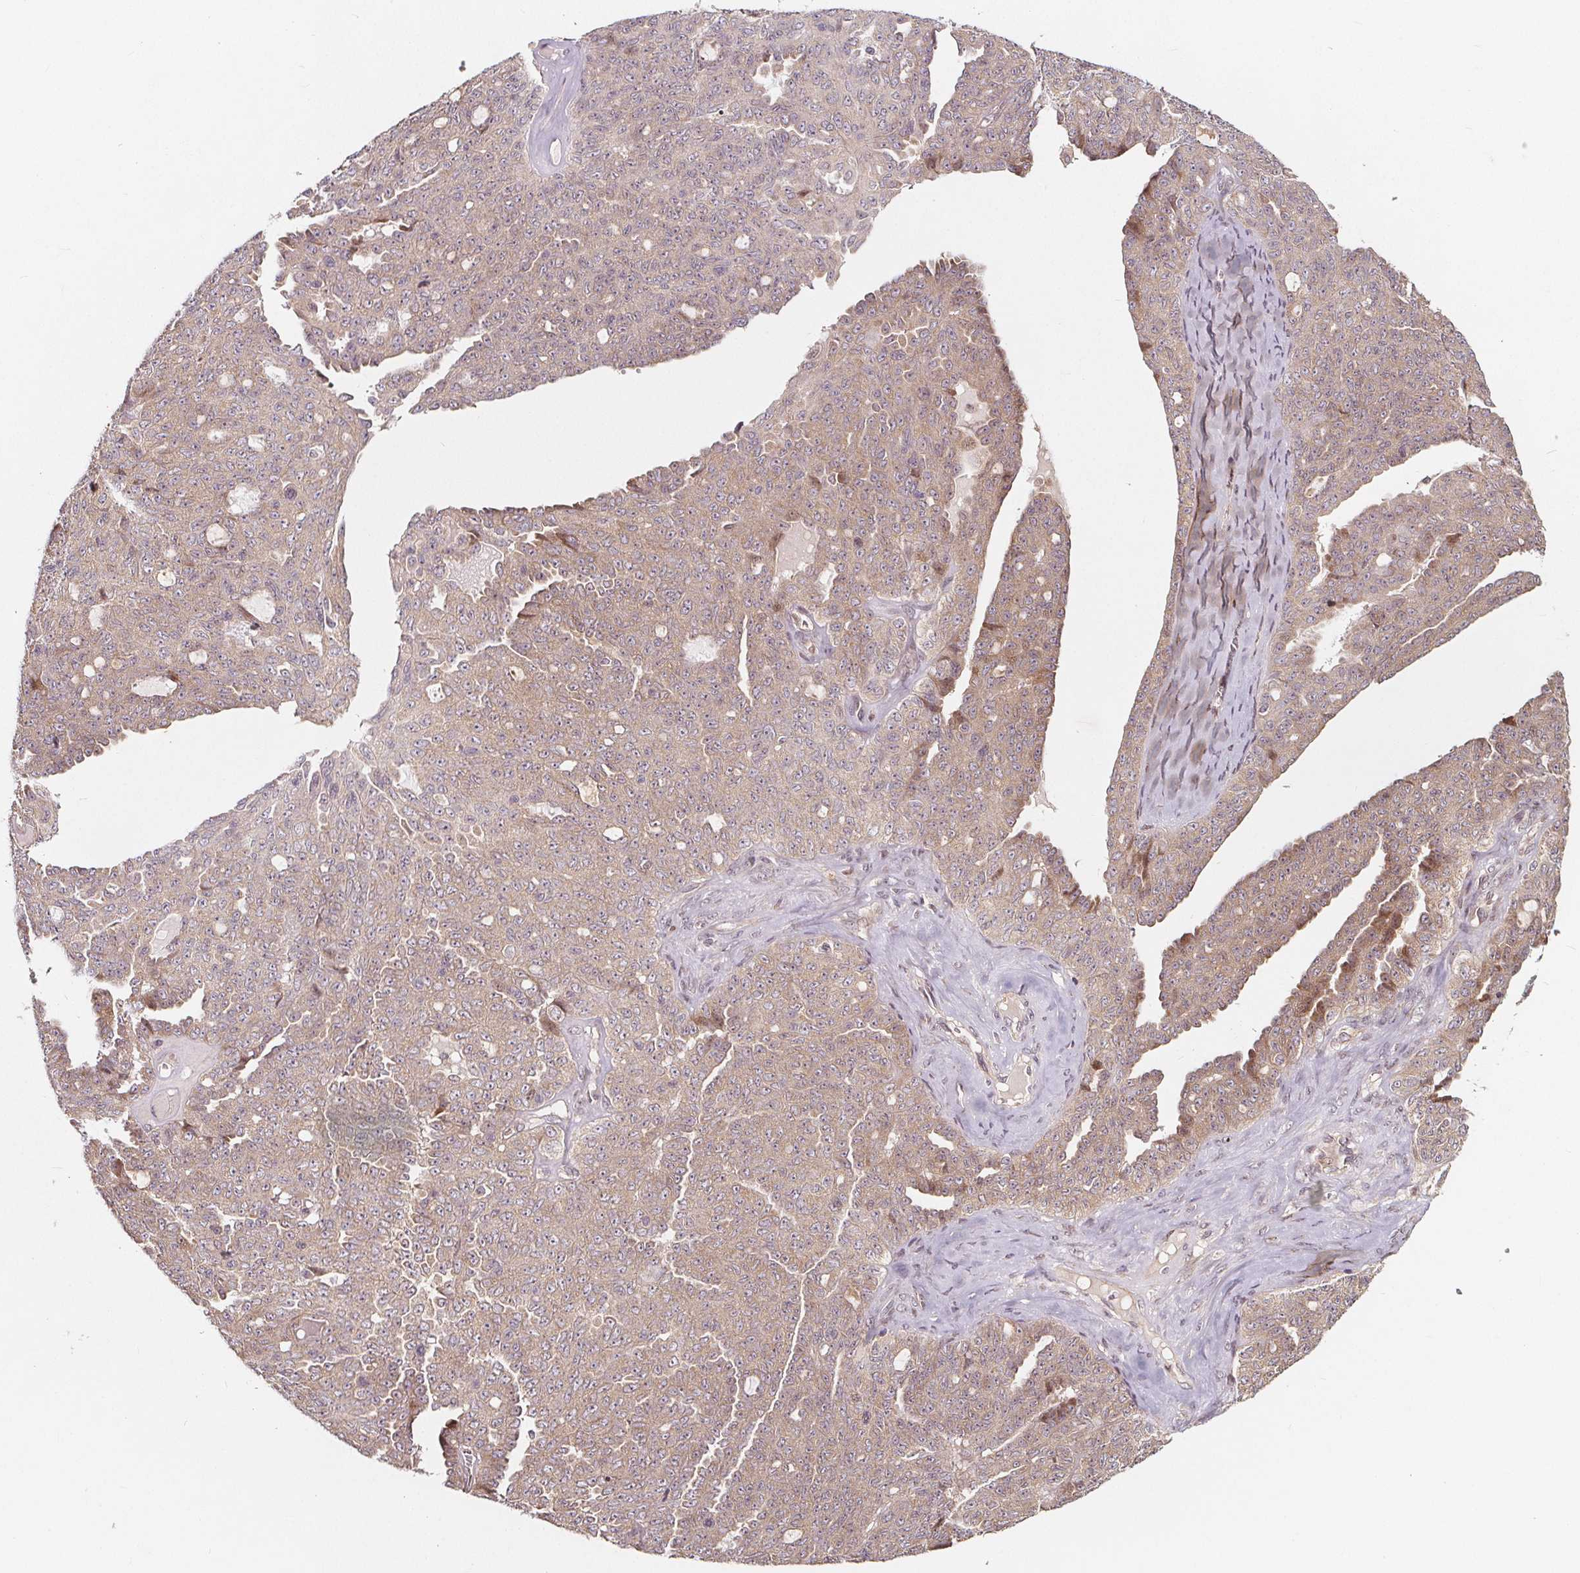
{"staining": {"intensity": "weak", "quantity": ">75%", "location": "cytoplasmic/membranous"}, "tissue": "ovarian cancer", "cell_type": "Tumor cells", "image_type": "cancer", "snomed": [{"axis": "morphology", "description": "Cystadenocarcinoma, serous, NOS"}, {"axis": "topography", "description": "Ovary"}], "caption": "Immunohistochemical staining of human ovarian cancer (serous cystadenocarcinoma) exhibits low levels of weak cytoplasmic/membranous protein staining in approximately >75% of tumor cells. Nuclei are stained in blue.", "gene": "AKT1S1", "patient": {"sex": "female", "age": 71}}